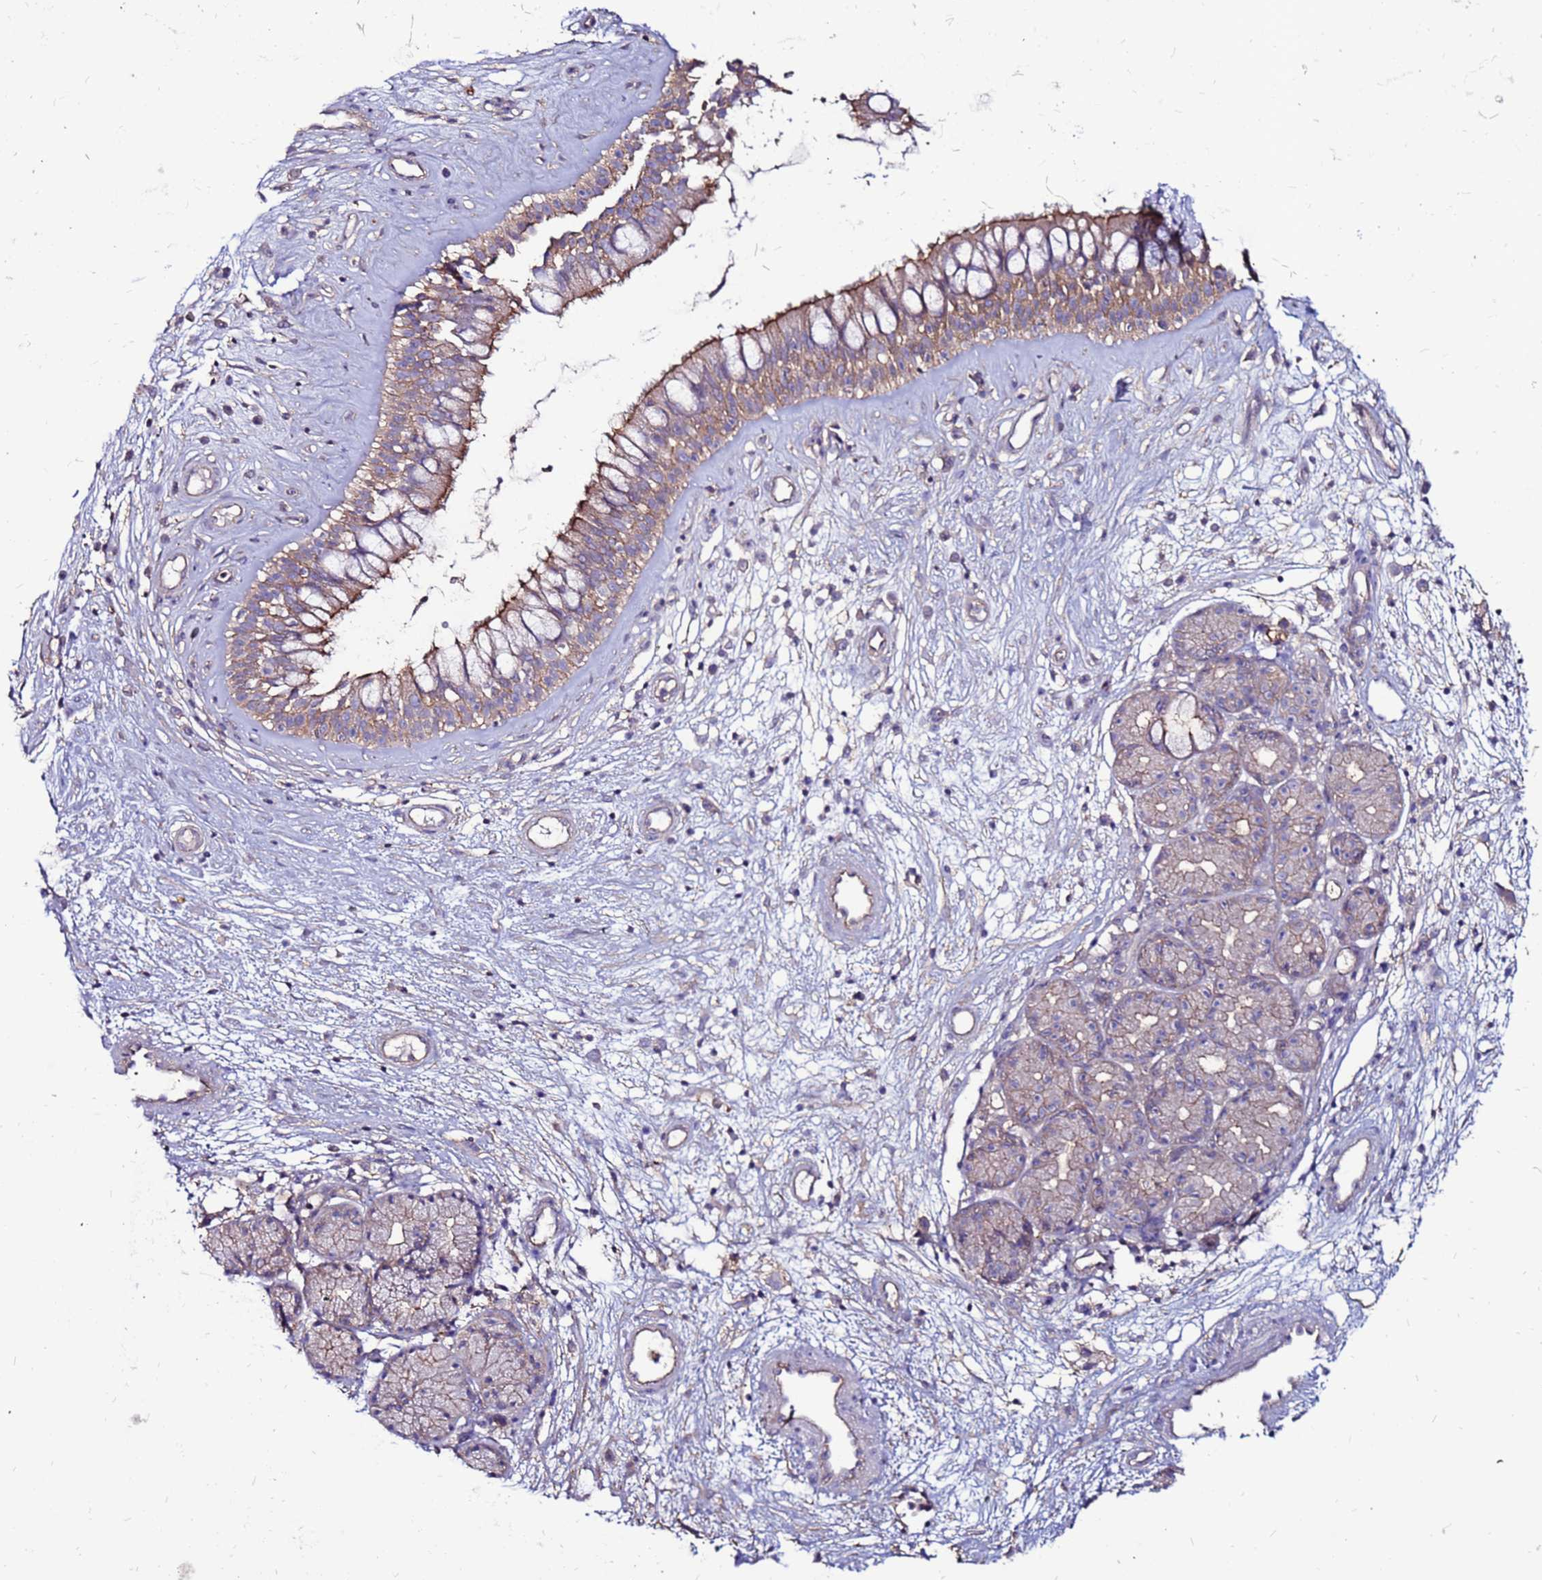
{"staining": {"intensity": "moderate", "quantity": "25%-75%", "location": "cytoplasmic/membranous"}, "tissue": "nasopharynx", "cell_type": "Respiratory epithelial cells", "image_type": "normal", "snomed": [{"axis": "morphology", "description": "Normal tissue, NOS"}, {"axis": "topography", "description": "Nasopharynx"}], "caption": "Protein expression by immunohistochemistry demonstrates moderate cytoplasmic/membranous staining in about 25%-75% of respiratory epithelial cells in unremarkable nasopharynx. The staining was performed using DAB (3,3'-diaminobenzidine), with brown indicating positive protein expression. Nuclei are stained blue with hematoxylin.", "gene": "NRN1L", "patient": {"sex": "male", "age": 32}}